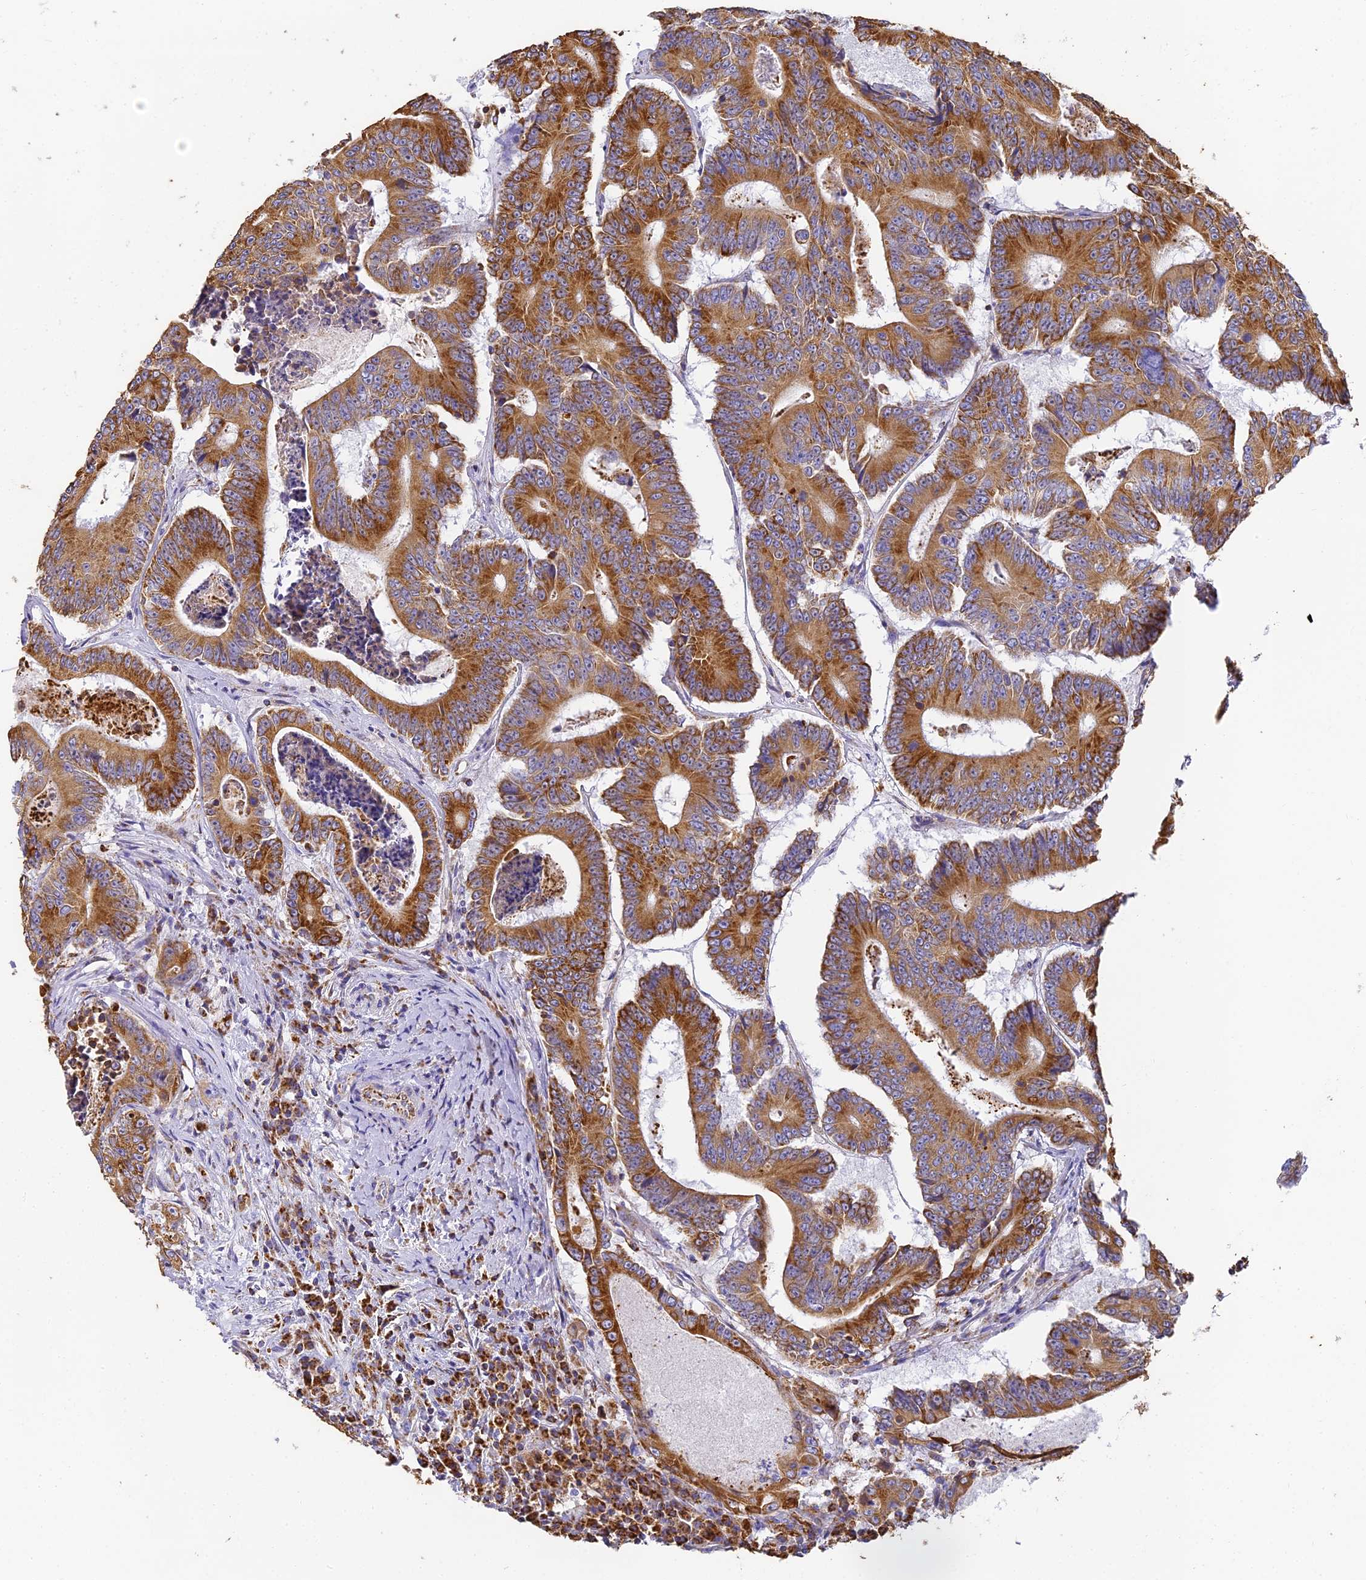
{"staining": {"intensity": "strong", "quantity": ">75%", "location": "cytoplasmic/membranous"}, "tissue": "colorectal cancer", "cell_type": "Tumor cells", "image_type": "cancer", "snomed": [{"axis": "morphology", "description": "Adenocarcinoma, NOS"}, {"axis": "topography", "description": "Colon"}], "caption": "This is a photomicrograph of IHC staining of colorectal cancer, which shows strong staining in the cytoplasmic/membranous of tumor cells.", "gene": "COX6C", "patient": {"sex": "male", "age": 83}}